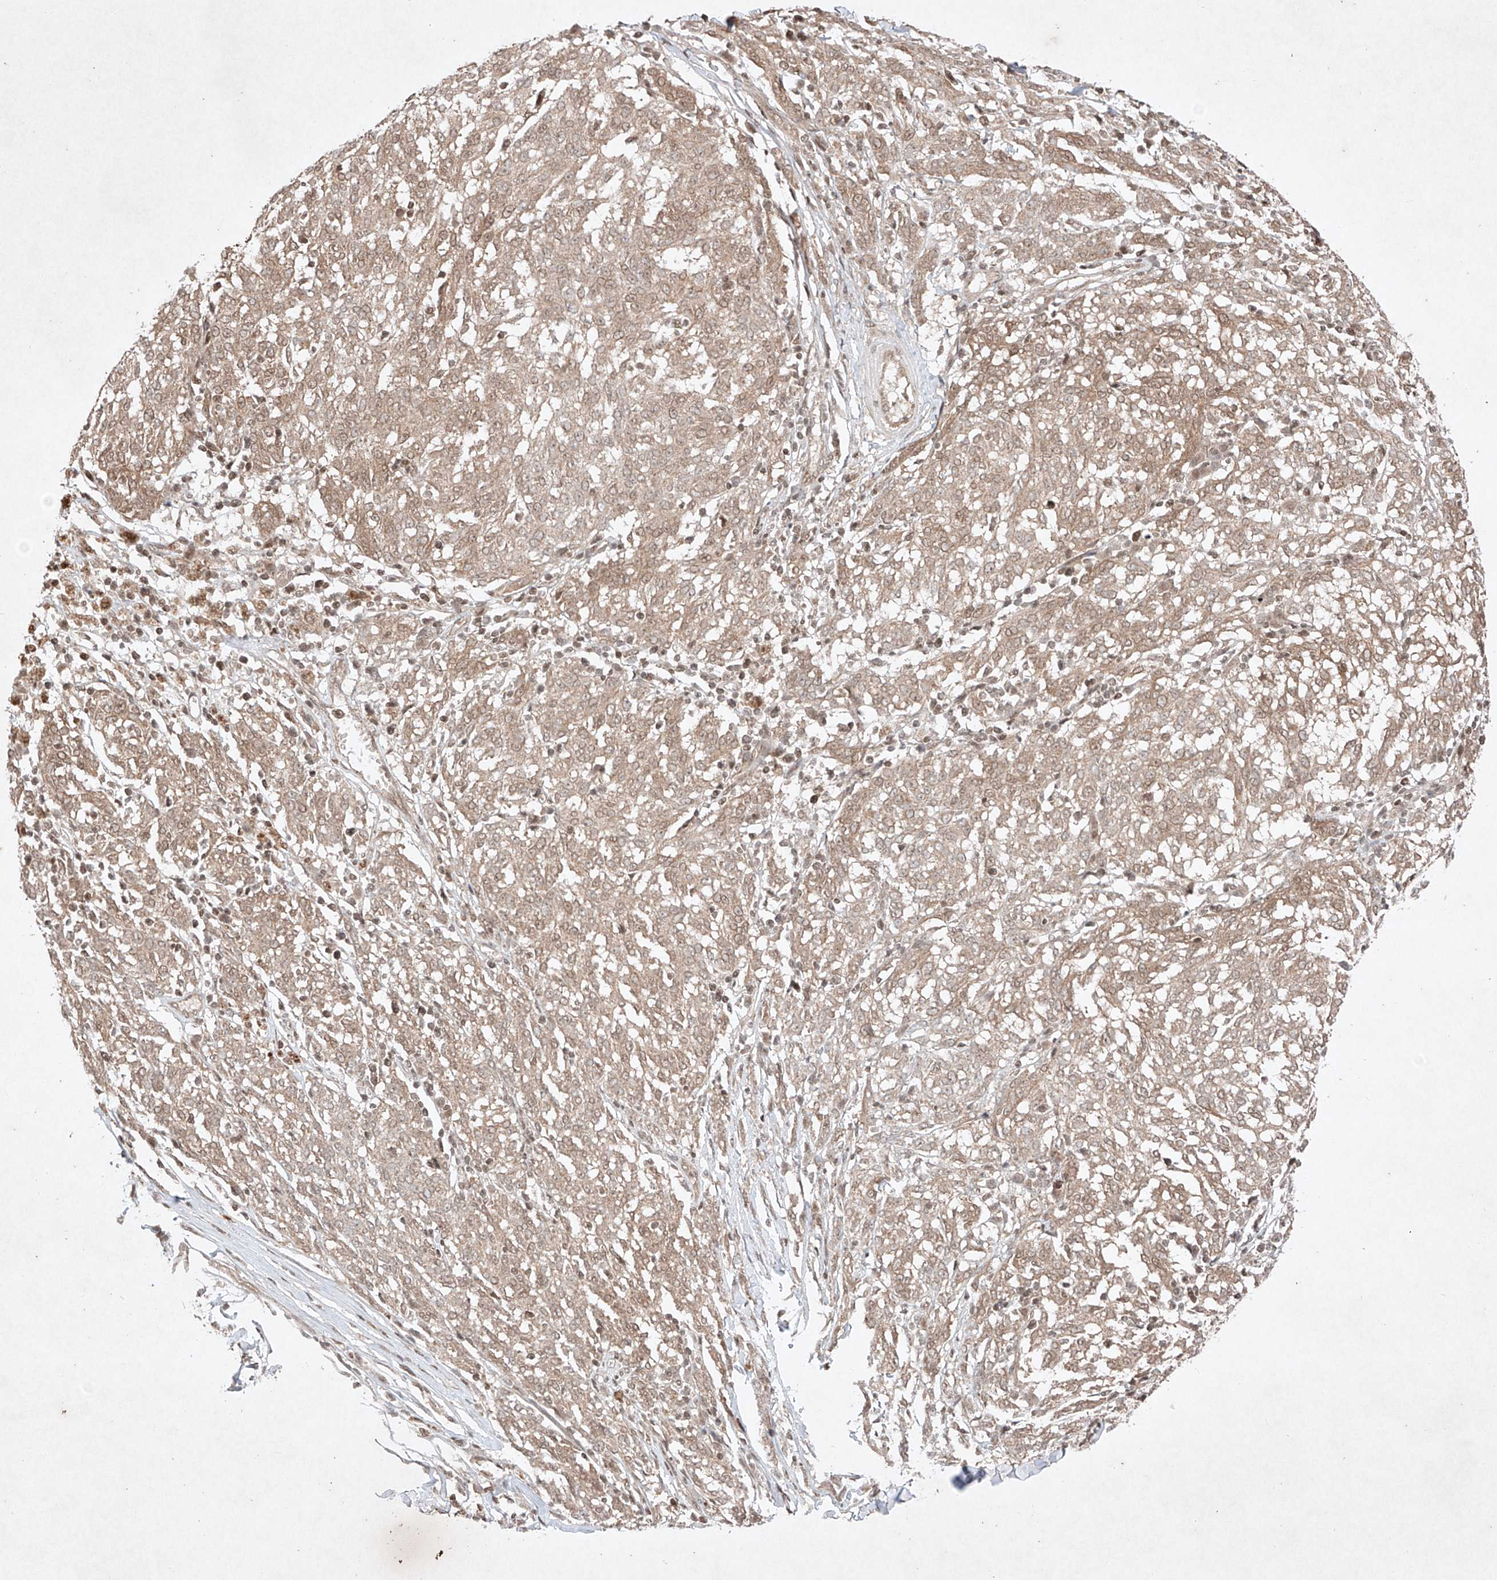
{"staining": {"intensity": "weak", "quantity": "25%-75%", "location": "cytoplasmic/membranous"}, "tissue": "melanoma", "cell_type": "Tumor cells", "image_type": "cancer", "snomed": [{"axis": "morphology", "description": "Malignant melanoma, NOS"}, {"axis": "topography", "description": "Skin"}], "caption": "Tumor cells display weak cytoplasmic/membranous staining in approximately 25%-75% of cells in malignant melanoma.", "gene": "RNF31", "patient": {"sex": "female", "age": 72}}